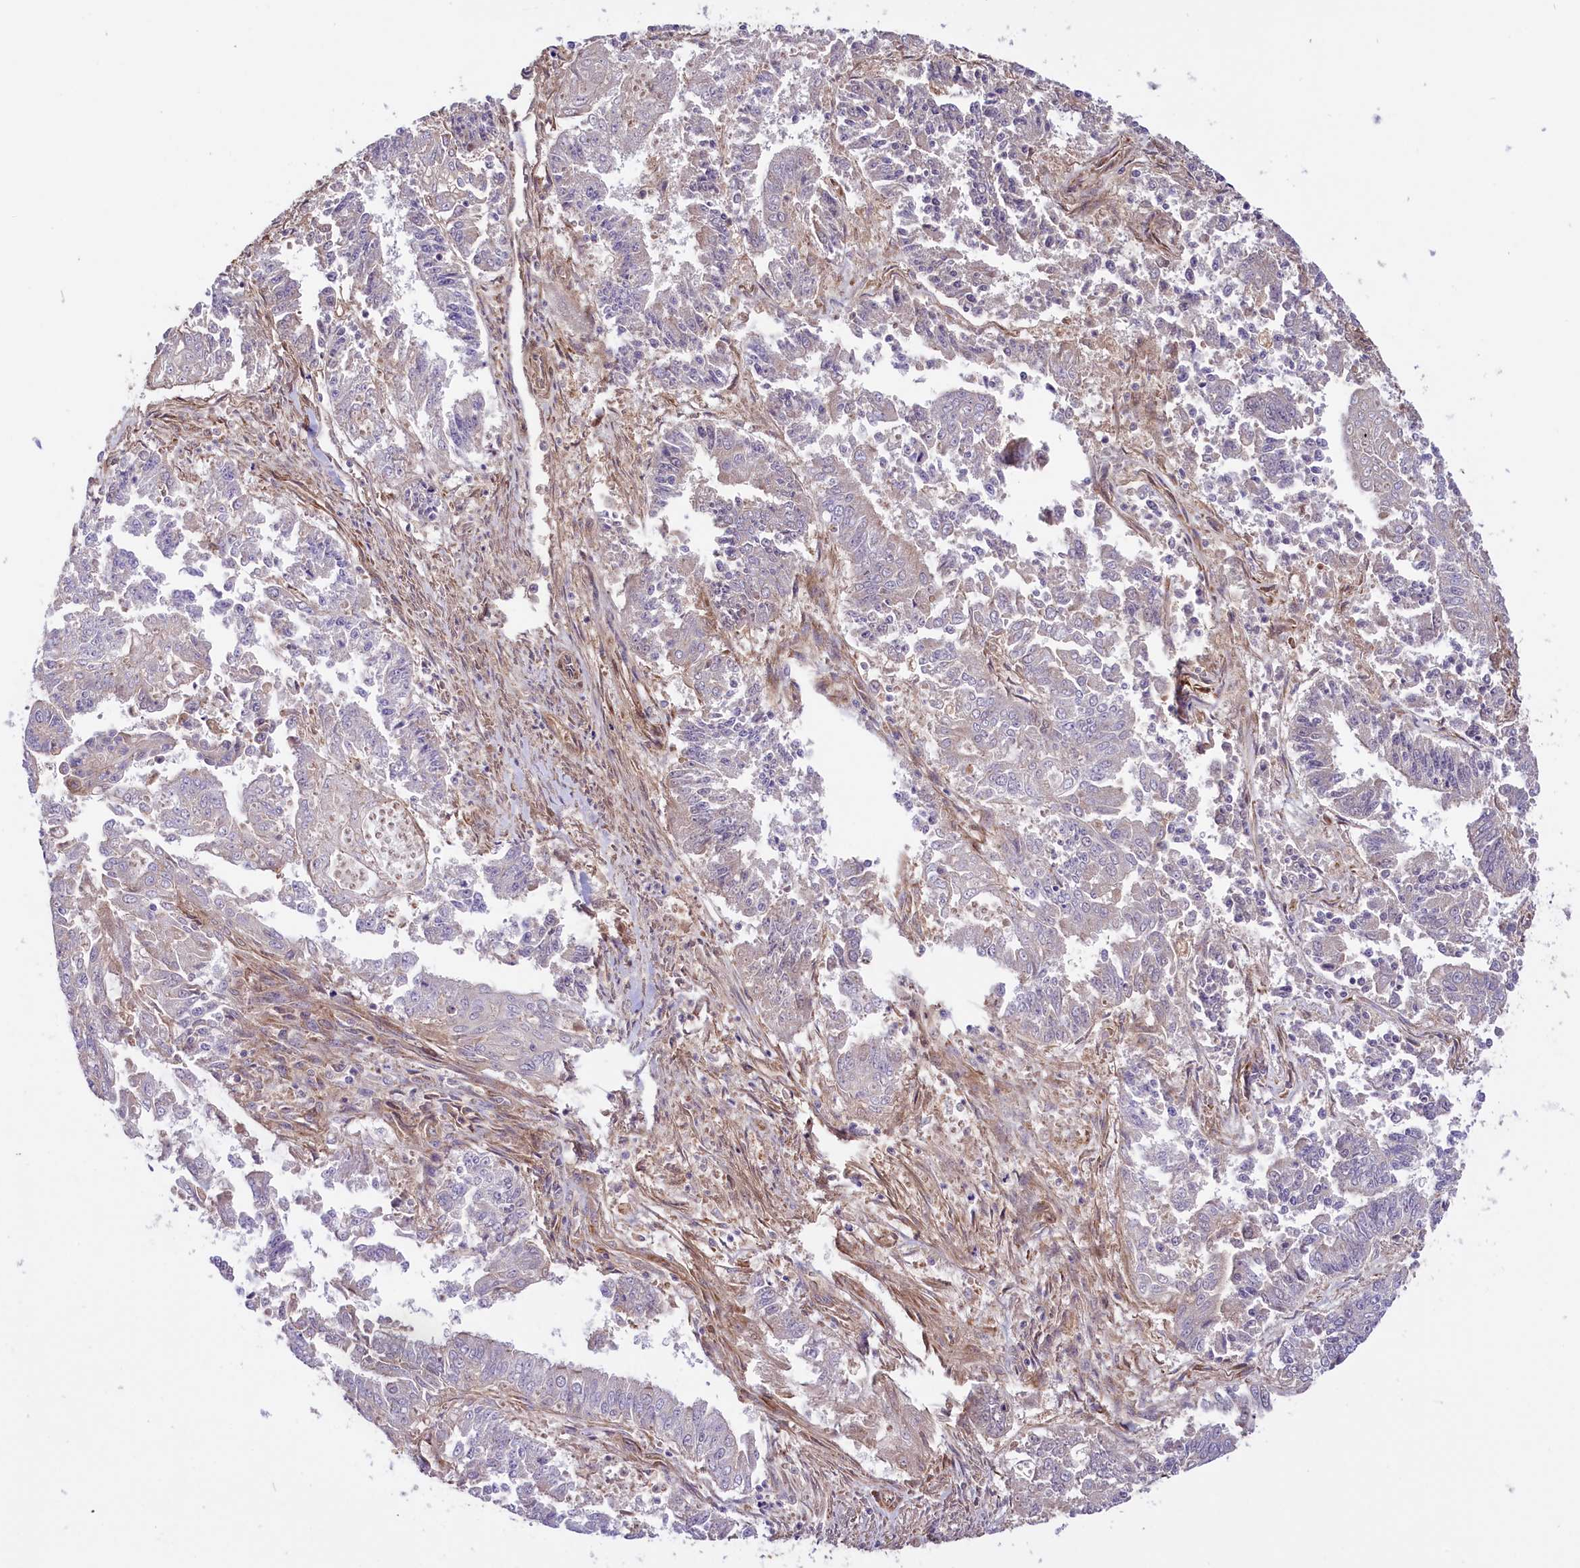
{"staining": {"intensity": "weak", "quantity": "<25%", "location": "cytoplasmic/membranous"}, "tissue": "endometrial cancer", "cell_type": "Tumor cells", "image_type": "cancer", "snomed": [{"axis": "morphology", "description": "Adenocarcinoma, NOS"}, {"axis": "topography", "description": "Endometrium"}], "caption": "This is an immunohistochemistry (IHC) image of endometrial adenocarcinoma. There is no expression in tumor cells.", "gene": "SETD6", "patient": {"sex": "female", "age": 73}}